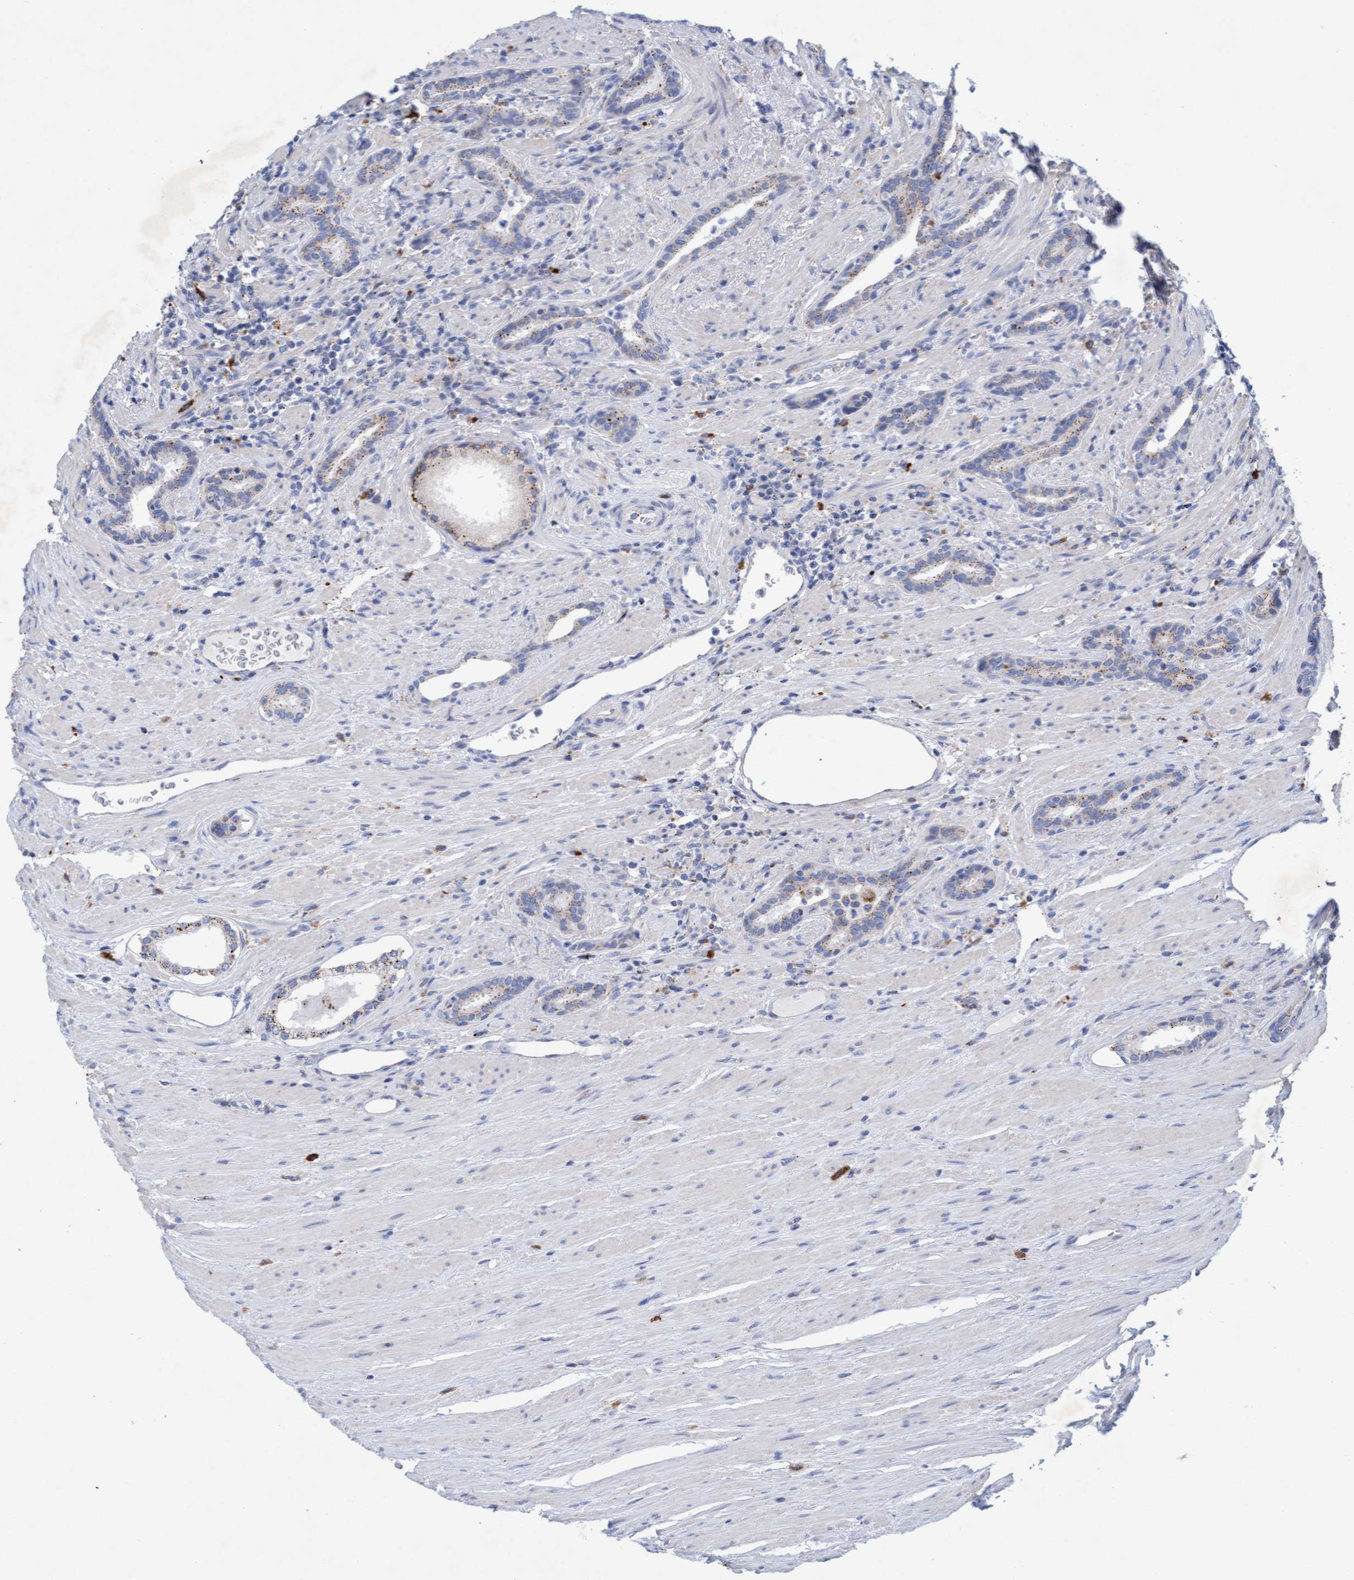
{"staining": {"intensity": "moderate", "quantity": "<25%", "location": "cytoplasmic/membranous"}, "tissue": "prostate cancer", "cell_type": "Tumor cells", "image_type": "cancer", "snomed": [{"axis": "morphology", "description": "Adenocarcinoma, High grade"}, {"axis": "topography", "description": "Prostate"}], "caption": "Immunohistochemistry (IHC) of prostate cancer (adenocarcinoma (high-grade)) displays low levels of moderate cytoplasmic/membranous positivity in approximately <25% of tumor cells.", "gene": "SGSH", "patient": {"sex": "male", "age": 71}}